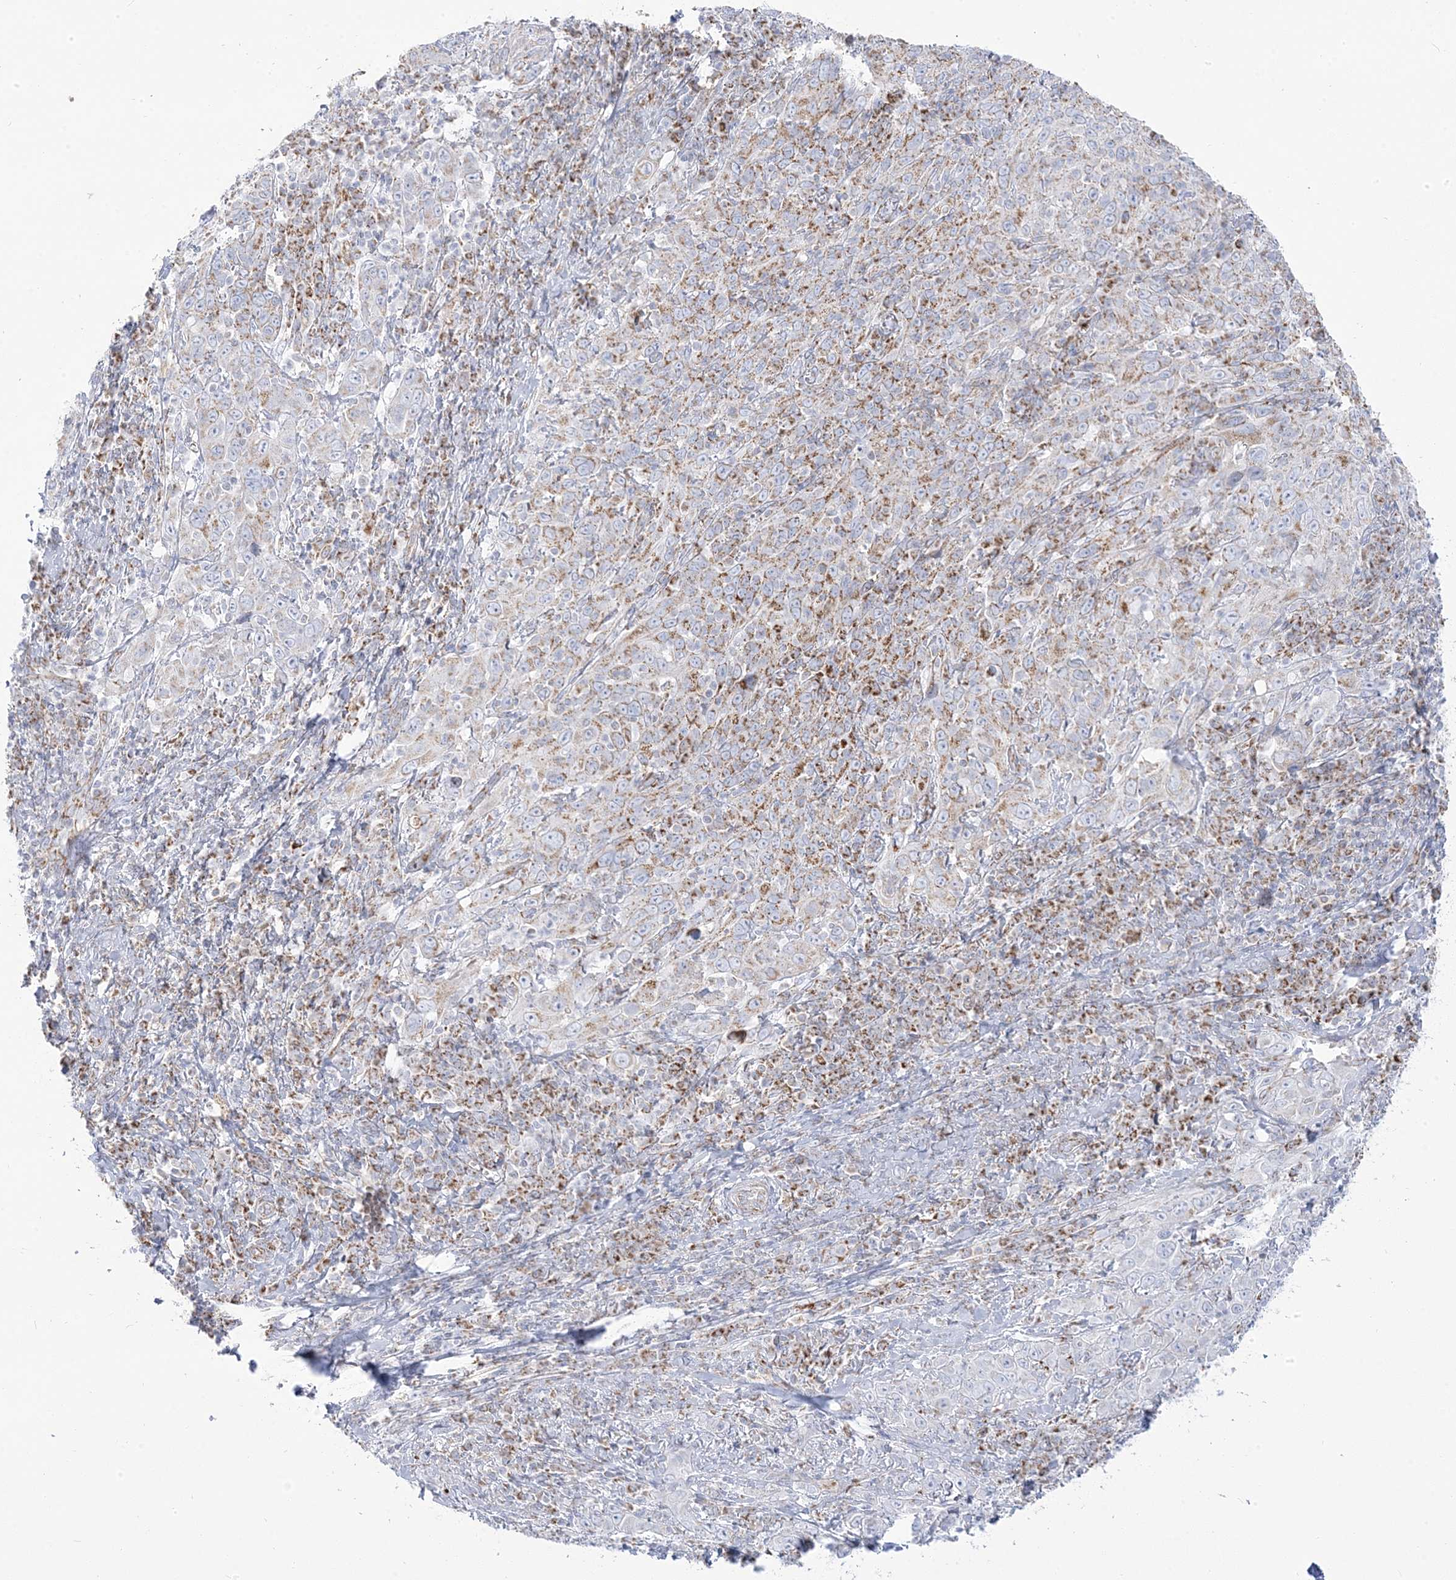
{"staining": {"intensity": "moderate", "quantity": ">75%", "location": "cytoplasmic/membranous"}, "tissue": "cervical cancer", "cell_type": "Tumor cells", "image_type": "cancer", "snomed": [{"axis": "morphology", "description": "Squamous cell carcinoma, NOS"}, {"axis": "topography", "description": "Cervix"}], "caption": "Tumor cells reveal moderate cytoplasmic/membranous staining in about >75% of cells in cervical squamous cell carcinoma.", "gene": "PCCB", "patient": {"sex": "female", "age": 46}}